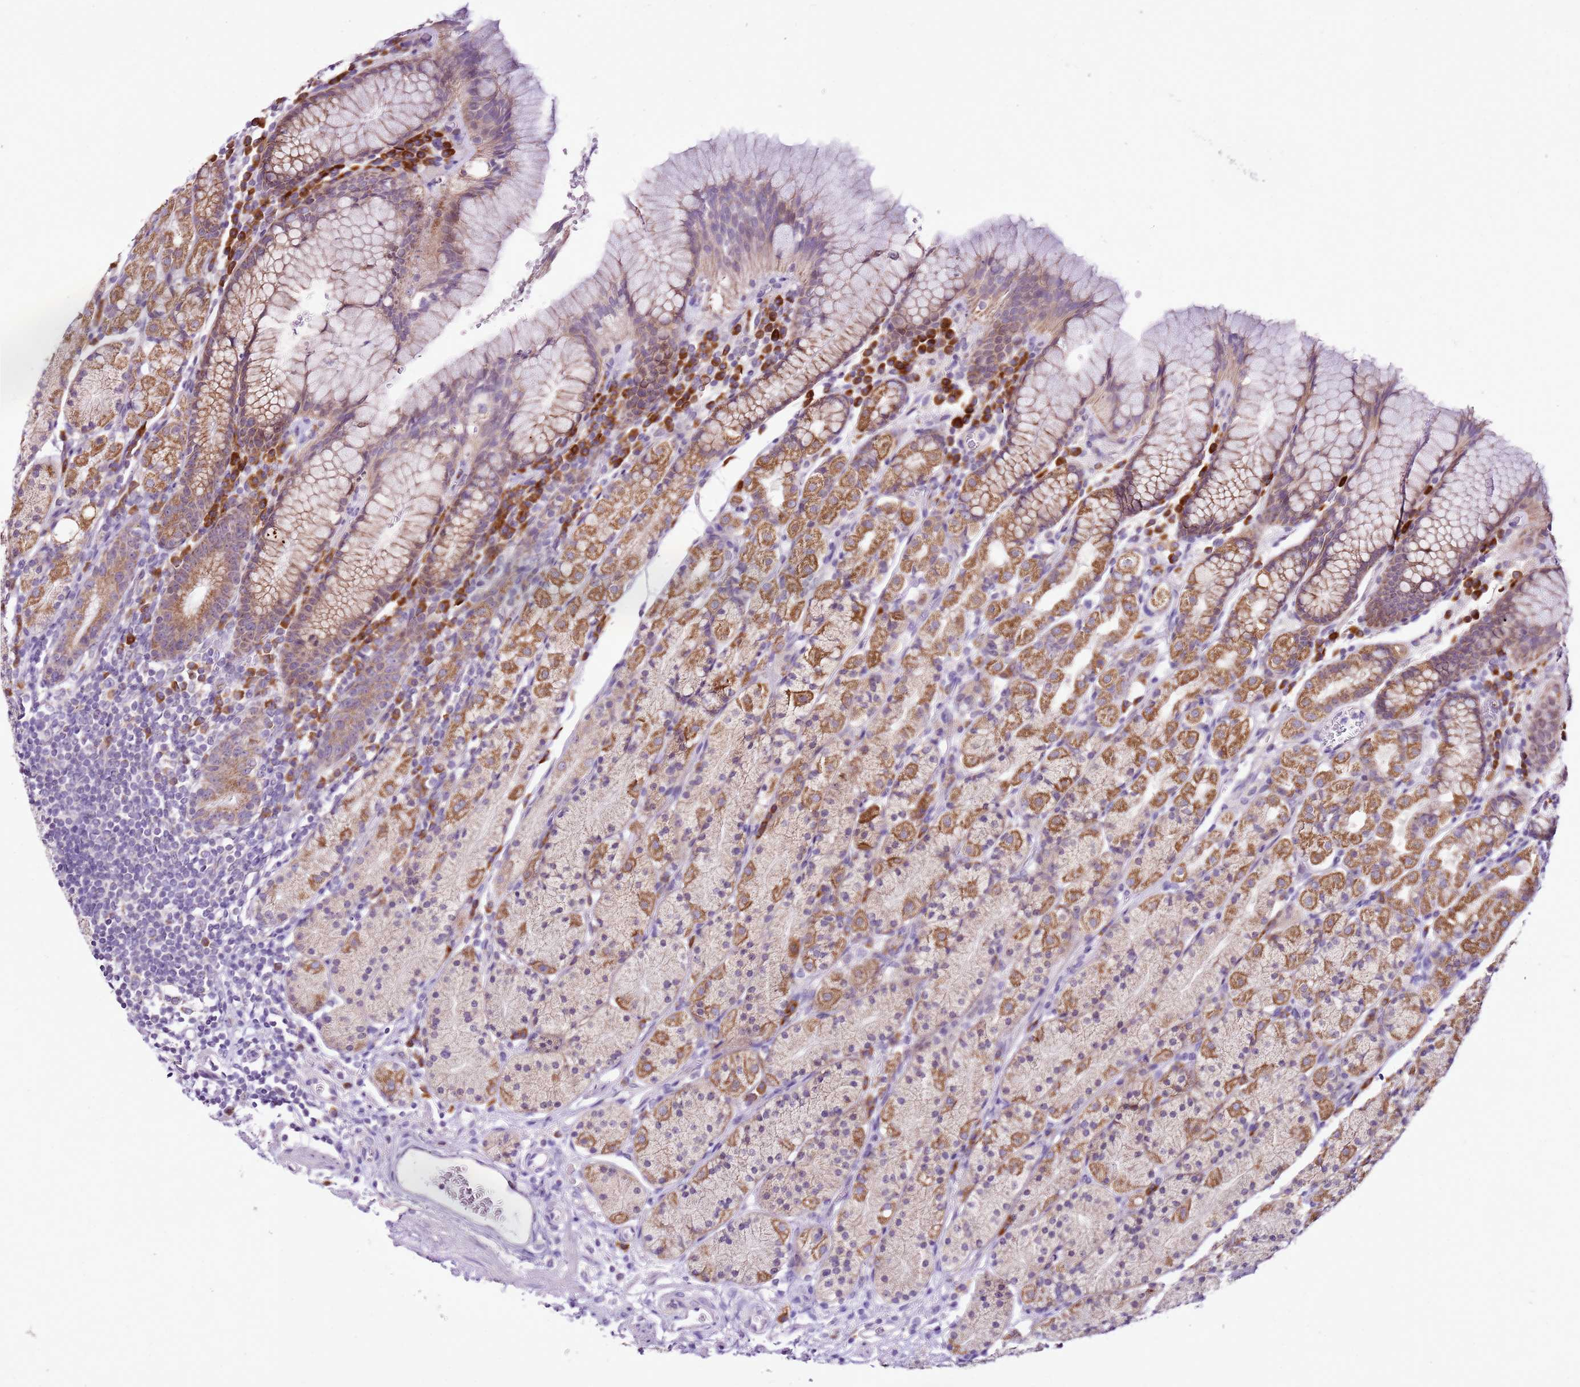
{"staining": {"intensity": "strong", "quantity": "25%-75%", "location": "cytoplasmic/membranous"}, "tissue": "stomach", "cell_type": "Glandular cells", "image_type": "normal", "snomed": [{"axis": "morphology", "description": "Normal tissue, NOS"}, {"axis": "topography", "description": "Stomach, upper"}, {"axis": "topography", "description": "Stomach"}], "caption": "The image exhibits immunohistochemical staining of normal stomach. There is strong cytoplasmic/membranous positivity is present in approximately 25%-75% of glandular cells. (DAB IHC with brightfield microscopy, high magnification).", "gene": "MRPL36", "patient": {"sex": "male", "age": 62}}